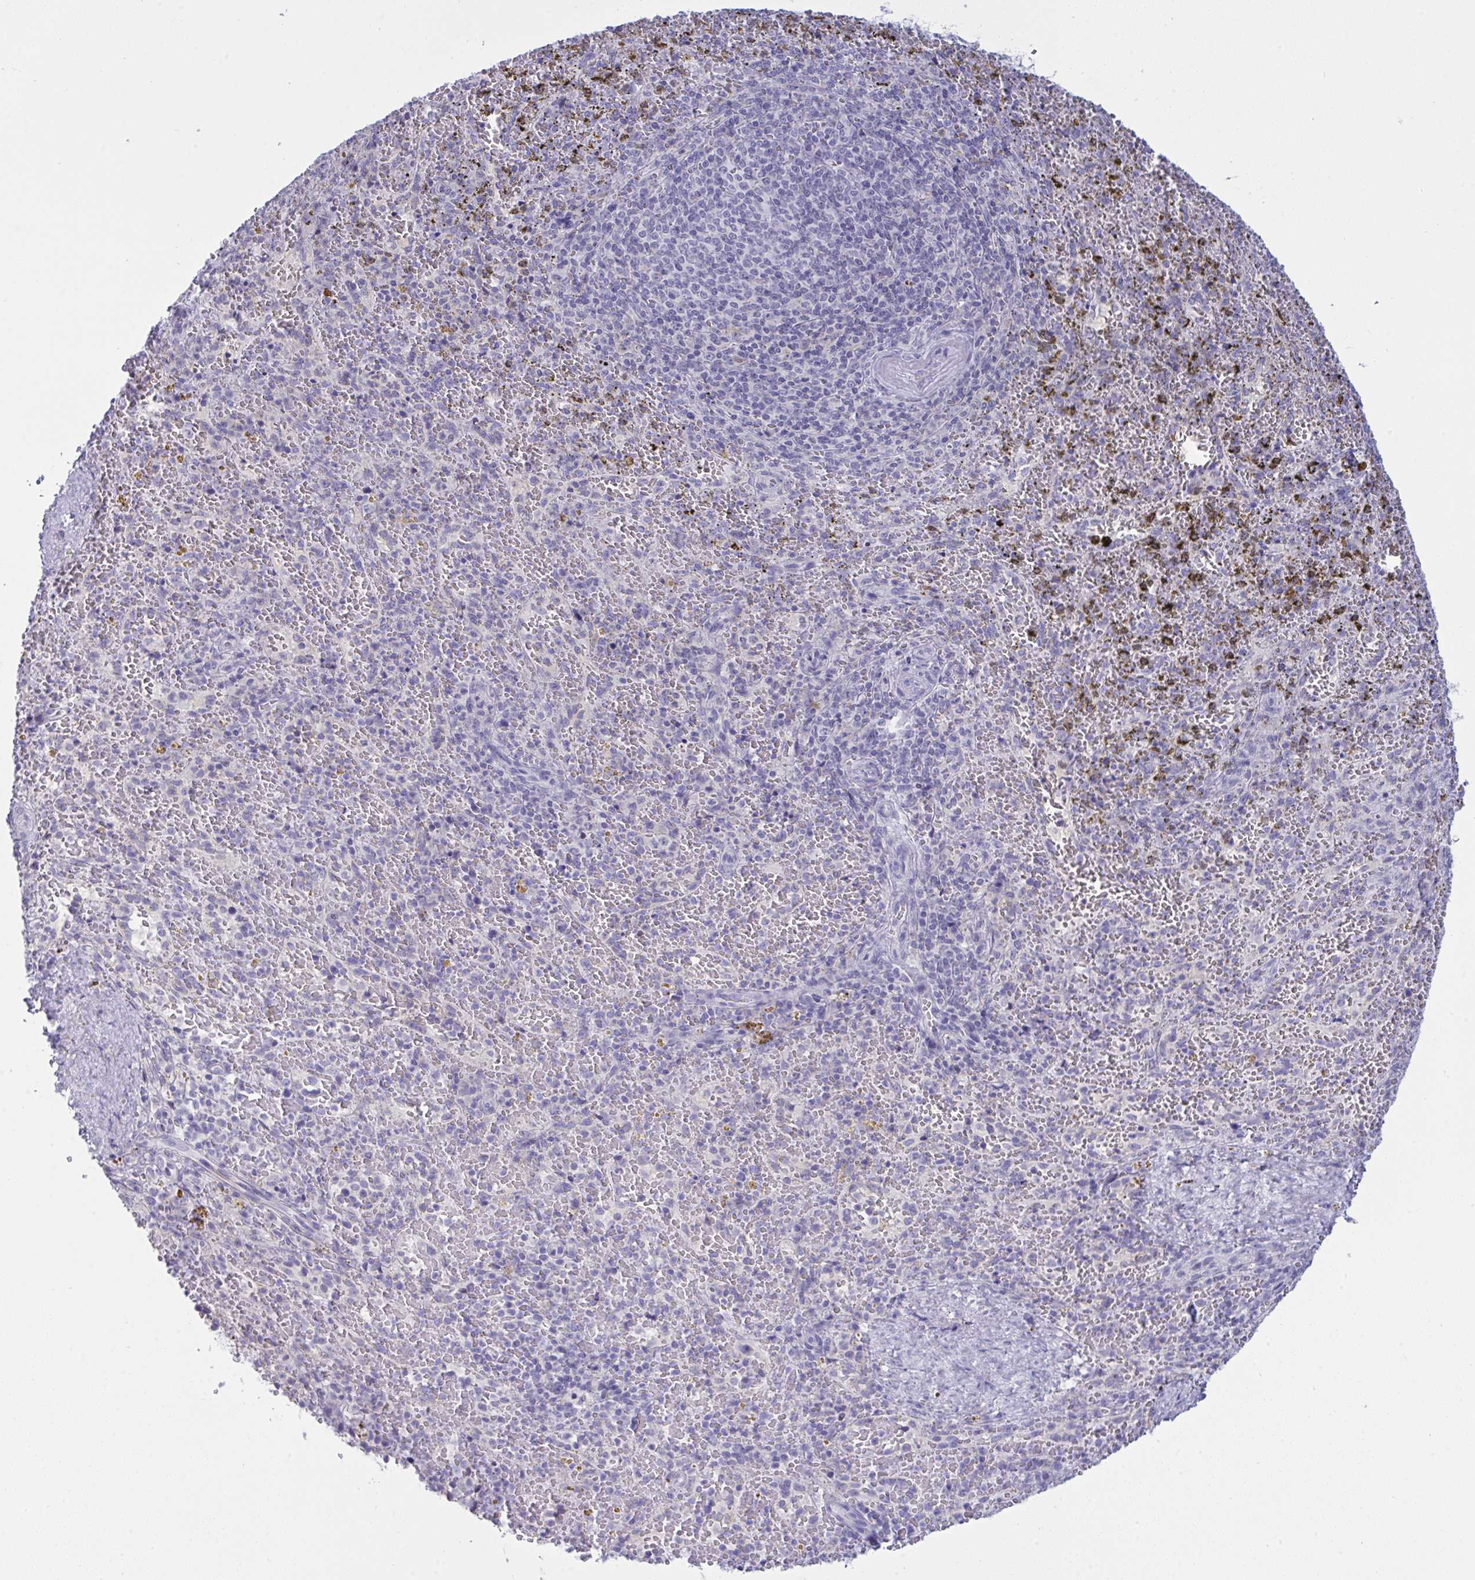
{"staining": {"intensity": "negative", "quantity": "none", "location": "none"}, "tissue": "spleen", "cell_type": "Cells in red pulp", "image_type": "normal", "snomed": [{"axis": "morphology", "description": "Normal tissue, NOS"}, {"axis": "topography", "description": "Spleen"}], "caption": "Cells in red pulp are negative for protein expression in unremarkable human spleen.", "gene": "TENT5D", "patient": {"sex": "female", "age": 50}}